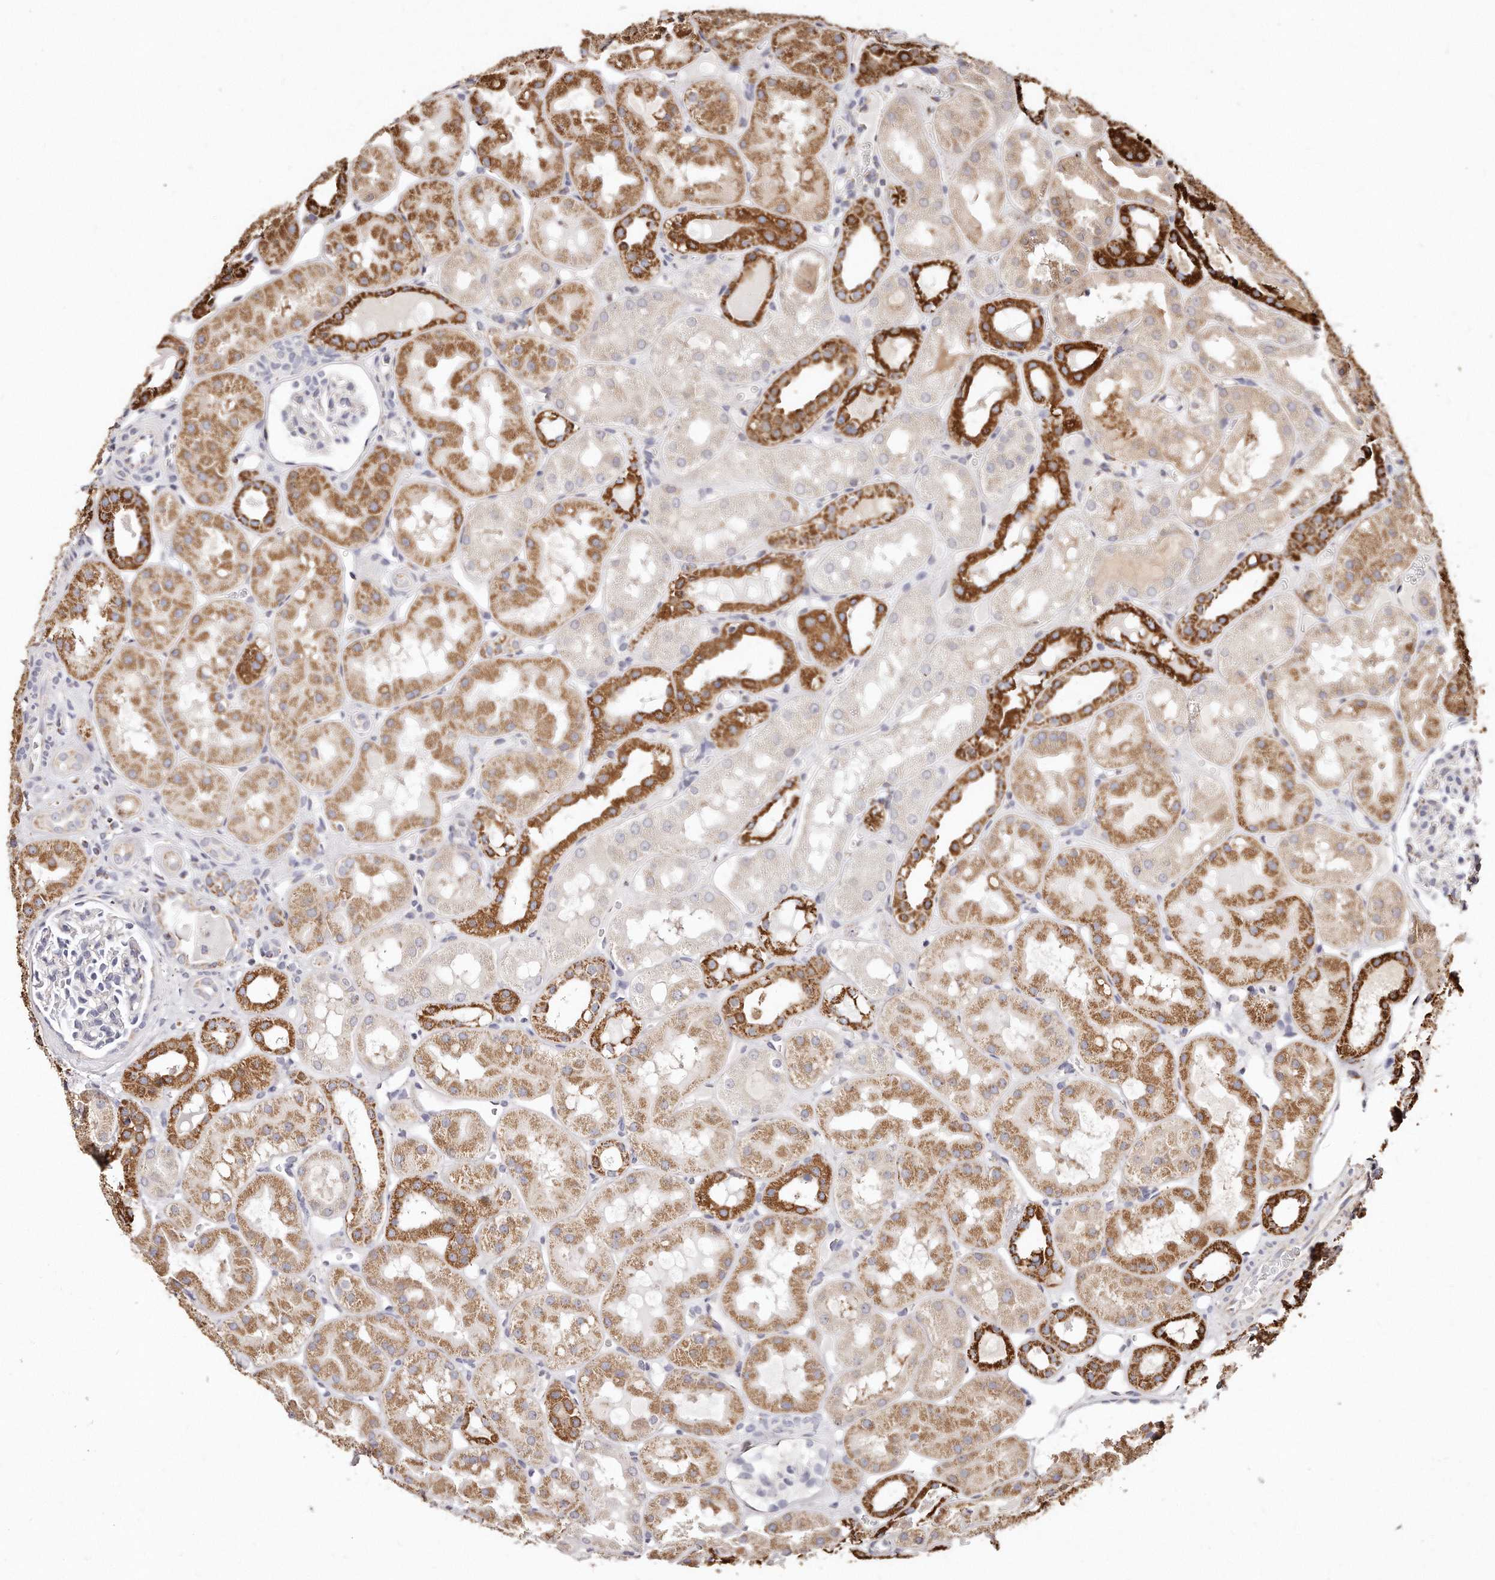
{"staining": {"intensity": "negative", "quantity": "none", "location": "none"}, "tissue": "kidney", "cell_type": "Cells in glomeruli", "image_type": "normal", "snomed": [{"axis": "morphology", "description": "Normal tissue, NOS"}, {"axis": "topography", "description": "Kidney"}], "caption": "Cells in glomeruli show no significant protein expression in unremarkable kidney. Brightfield microscopy of immunohistochemistry (IHC) stained with DAB (brown) and hematoxylin (blue), captured at high magnification.", "gene": "RTKN", "patient": {"sex": "male", "age": 16}}